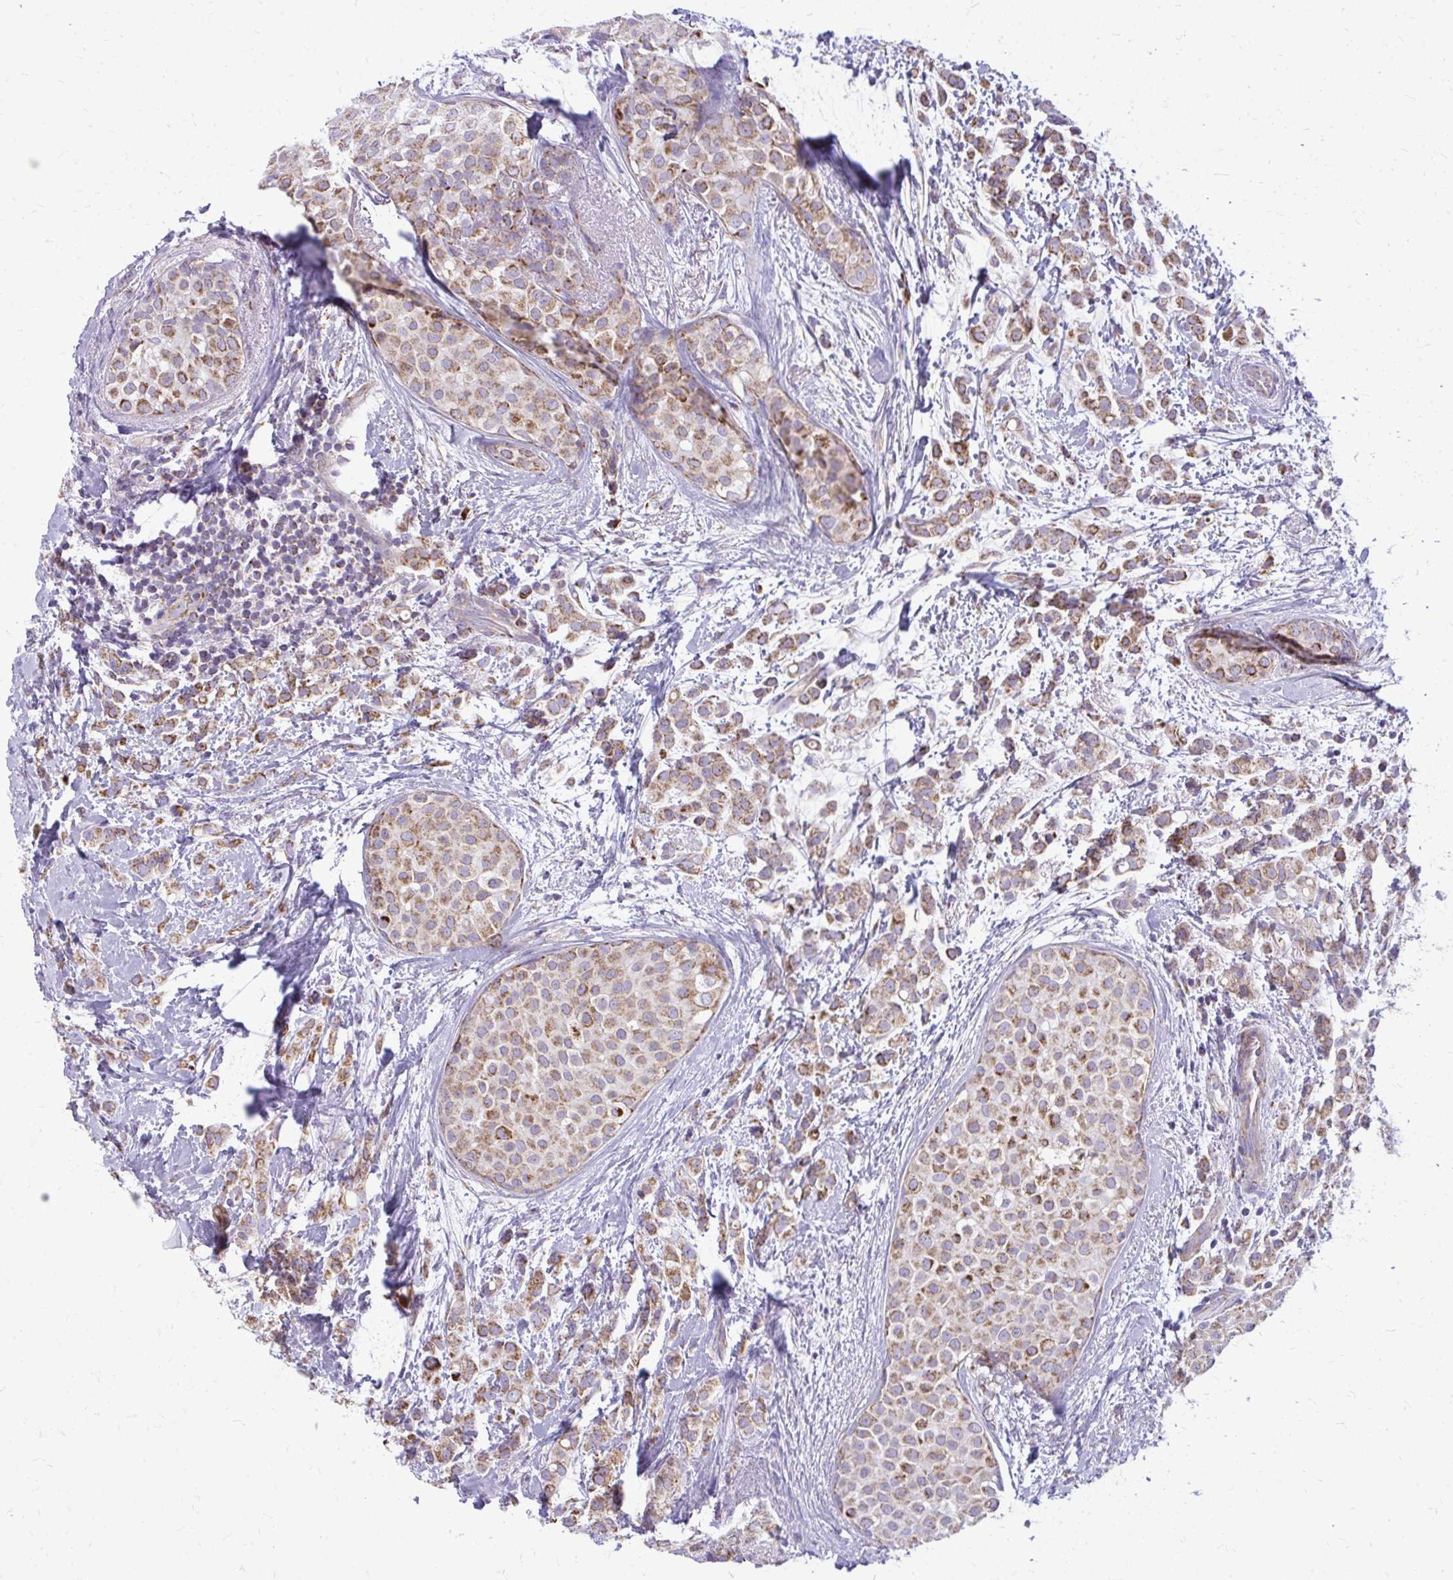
{"staining": {"intensity": "strong", "quantity": "25%-75%", "location": "cytoplasmic/membranous"}, "tissue": "breast cancer", "cell_type": "Tumor cells", "image_type": "cancer", "snomed": [{"axis": "morphology", "description": "Lobular carcinoma"}, {"axis": "topography", "description": "Breast"}], "caption": "DAB (3,3'-diaminobenzidine) immunohistochemical staining of human breast lobular carcinoma exhibits strong cytoplasmic/membranous protein expression in approximately 25%-75% of tumor cells.", "gene": "IFIT1", "patient": {"sex": "female", "age": 68}}